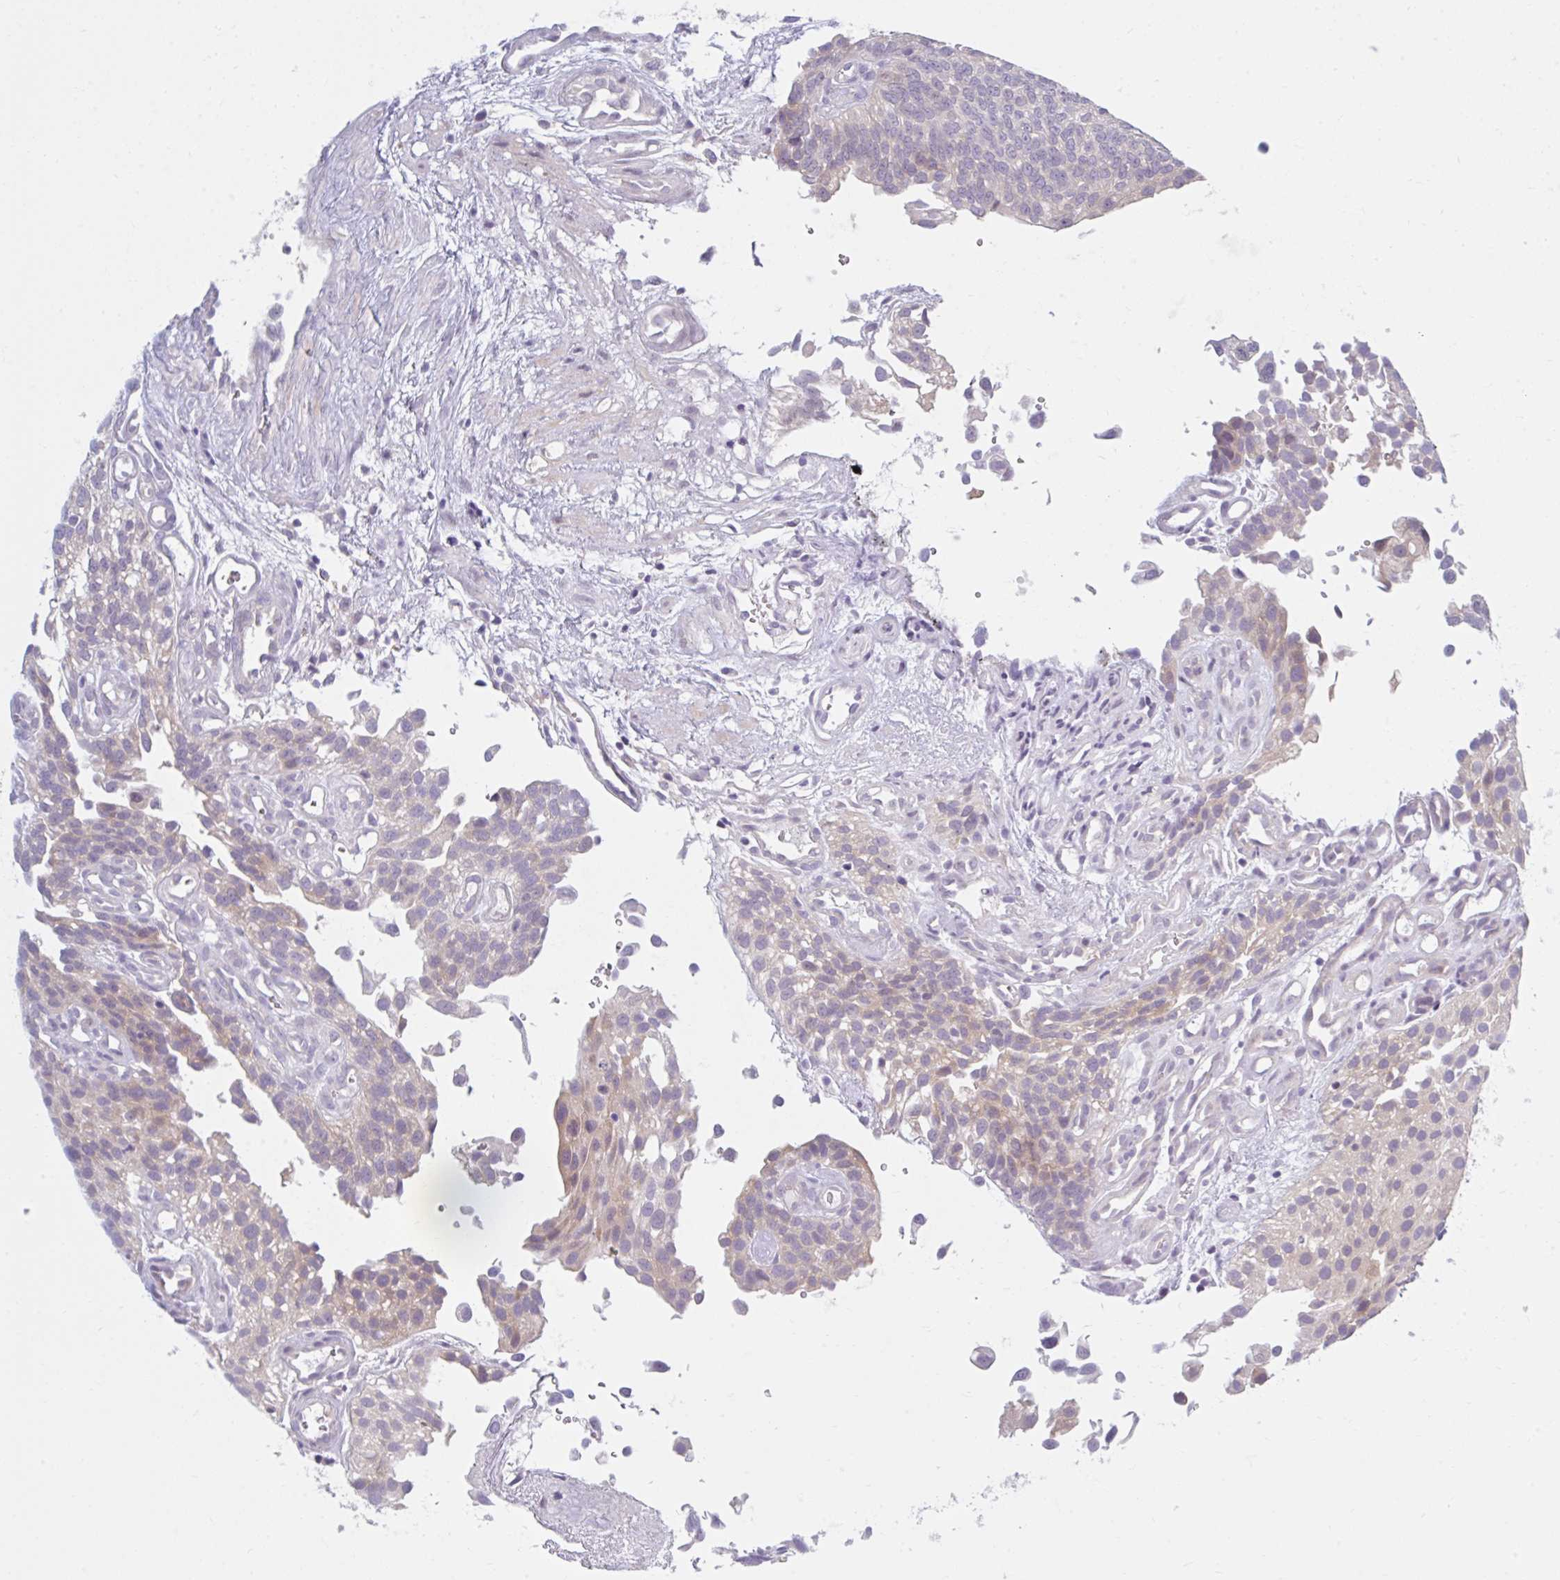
{"staining": {"intensity": "weak", "quantity": "25%-75%", "location": "cytoplasmic/membranous,nuclear"}, "tissue": "urothelial cancer", "cell_type": "Tumor cells", "image_type": "cancer", "snomed": [{"axis": "morphology", "description": "Urothelial carcinoma, NOS"}, {"axis": "topography", "description": "Urinary bladder"}], "caption": "Urothelial cancer stained for a protein displays weak cytoplasmic/membranous and nuclear positivity in tumor cells.", "gene": "FAM153A", "patient": {"sex": "male", "age": 87}}